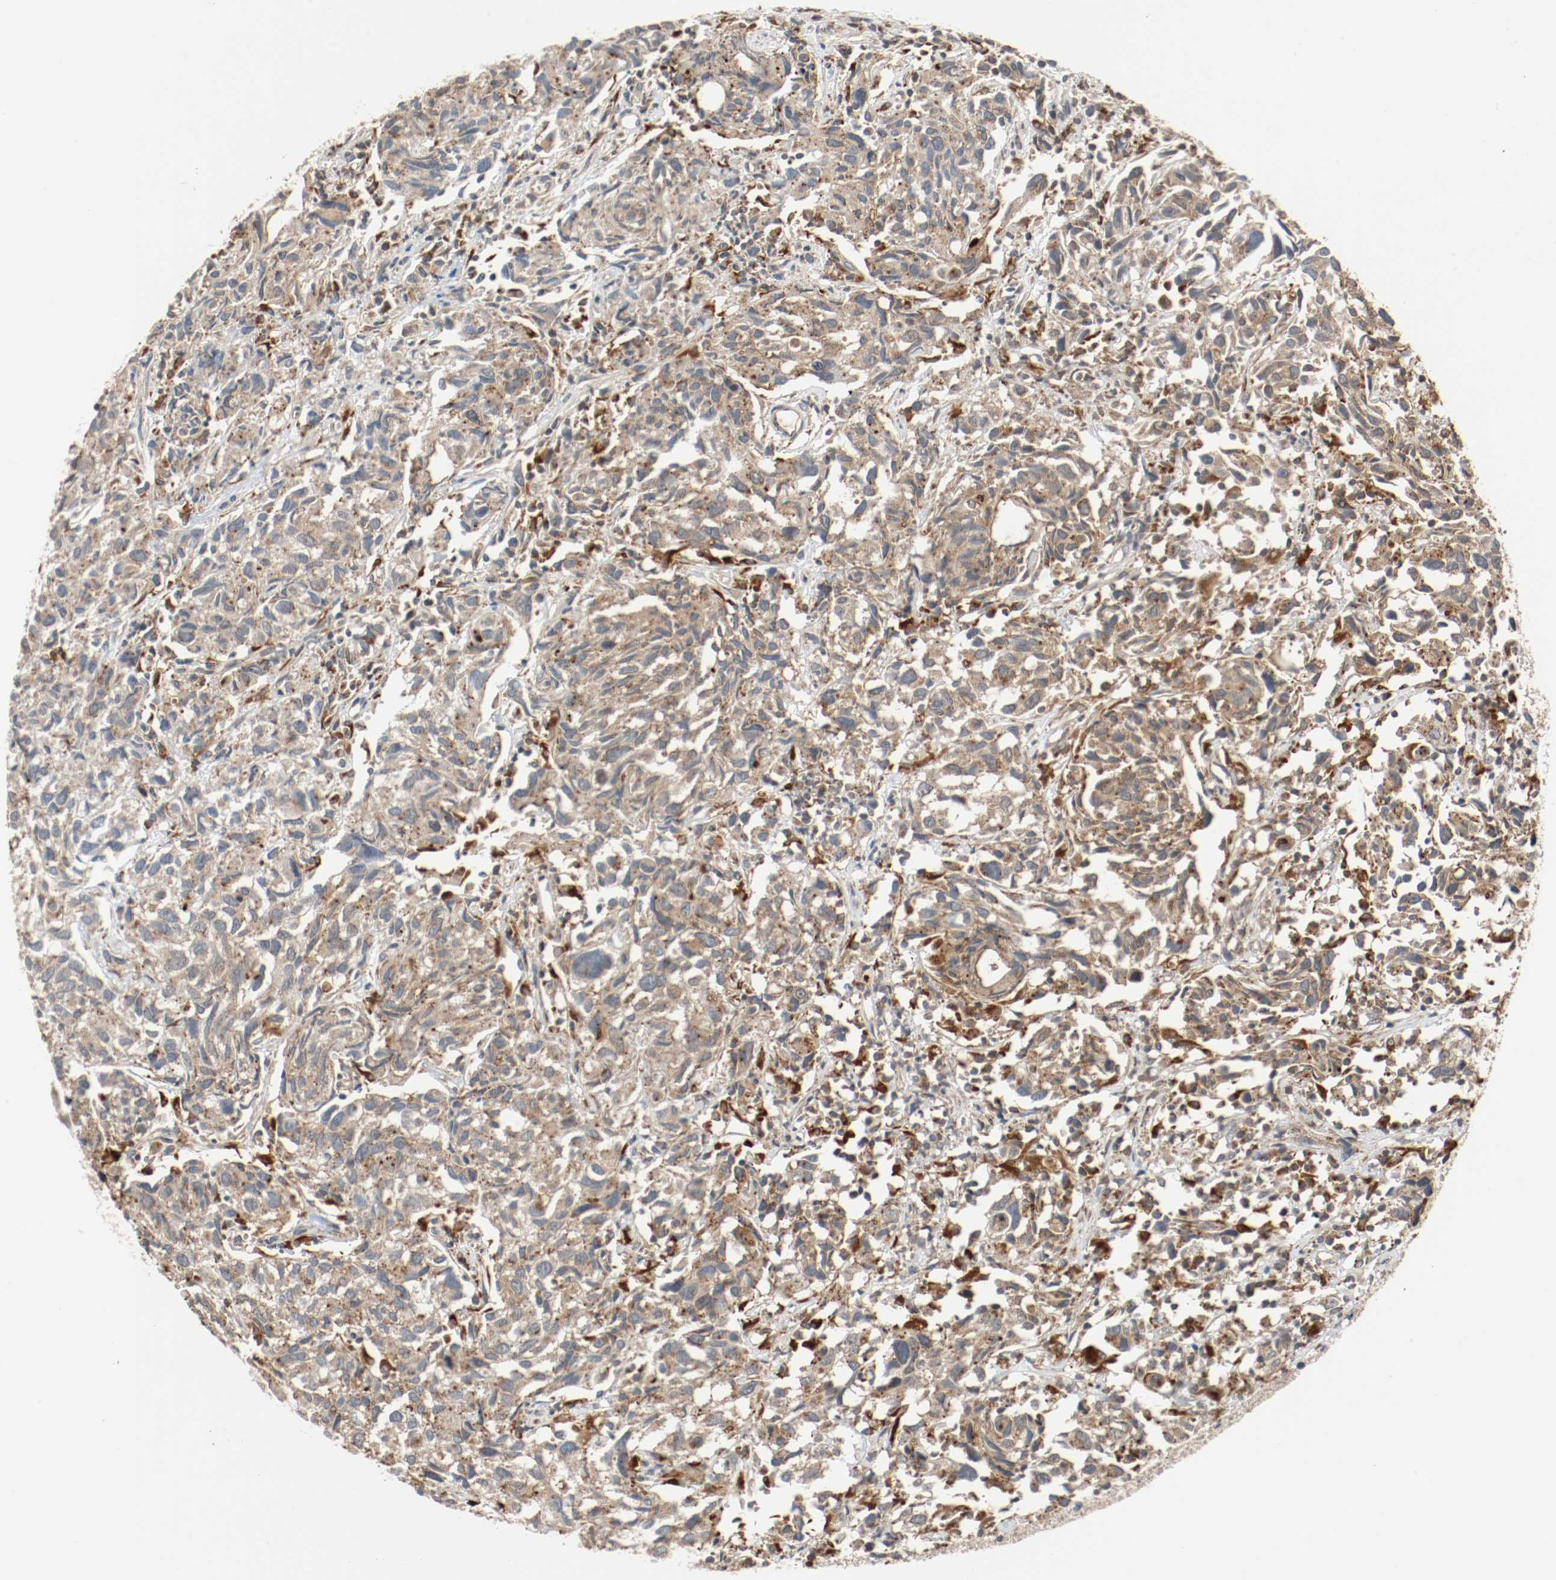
{"staining": {"intensity": "moderate", "quantity": ">75%", "location": "cytoplasmic/membranous"}, "tissue": "urothelial cancer", "cell_type": "Tumor cells", "image_type": "cancer", "snomed": [{"axis": "morphology", "description": "Urothelial carcinoma, High grade"}, {"axis": "topography", "description": "Urinary bladder"}], "caption": "Brown immunohistochemical staining in human high-grade urothelial carcinoma reveals moderate cytoplasmic/membranous staining in approximately >75% of tumor cells.", "gene": "LAMP2", "patient": {"sex": "female", "age": 75}}